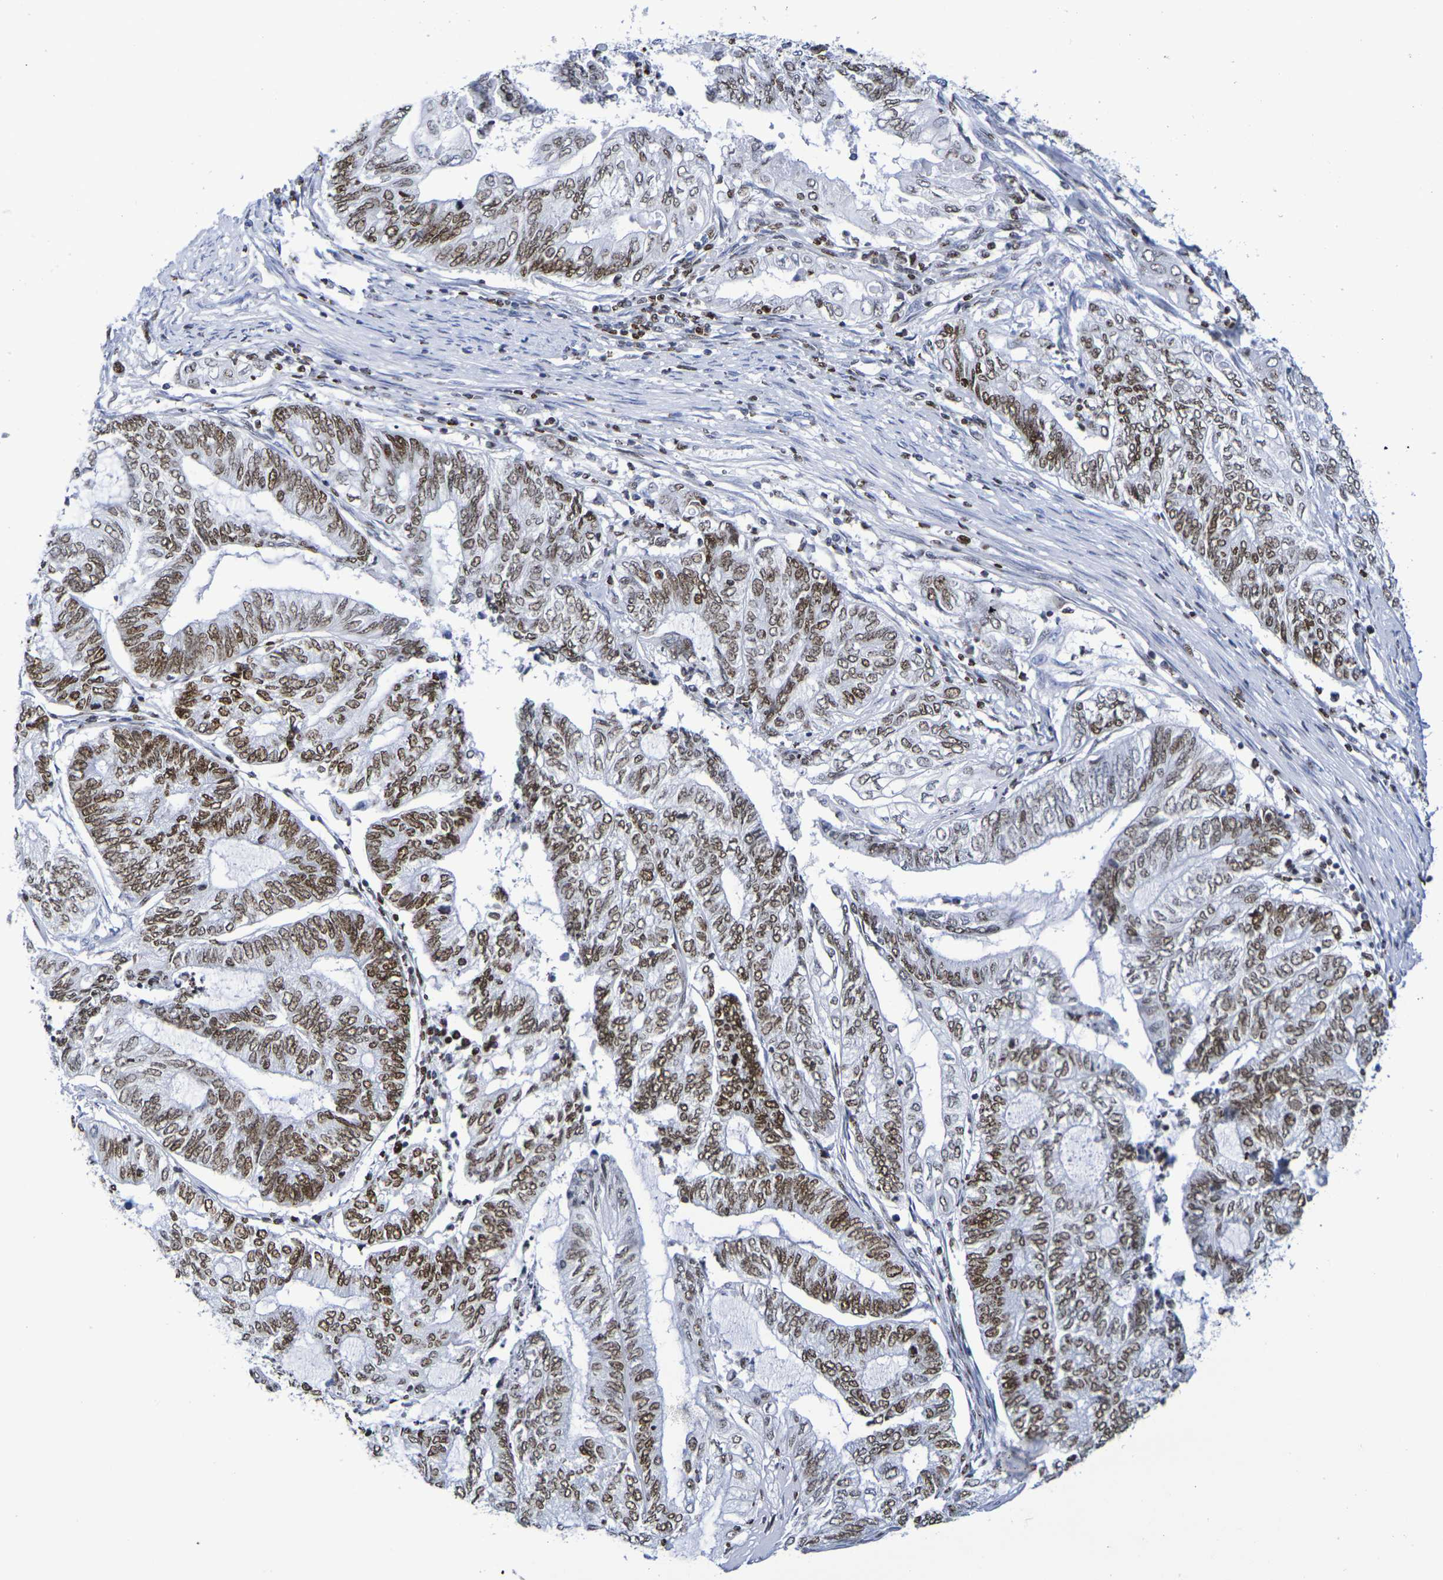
{"staining": {"intensity": "moderate", "quantity": ">75%", "location": "nuclear"}, "tissue": "endometrial cancer", "cell_type": "Tumor cells", "image_type": "cancer", "snomed": [{"axis": "morphology", "description": "Adenocarcinoma, NOS"}, {"axis": "topography", "description": "Uterus"}, {"axis": "topography", "description": "Endometrium"}], "caption": "A photomicrograph of endometrial cancer (adenocarcinoma) stained for a protein shows moderate nuclear brown staining in tumor cells.", "gene": "H1-5", "patient": {"sex": "female", "age": 70}}